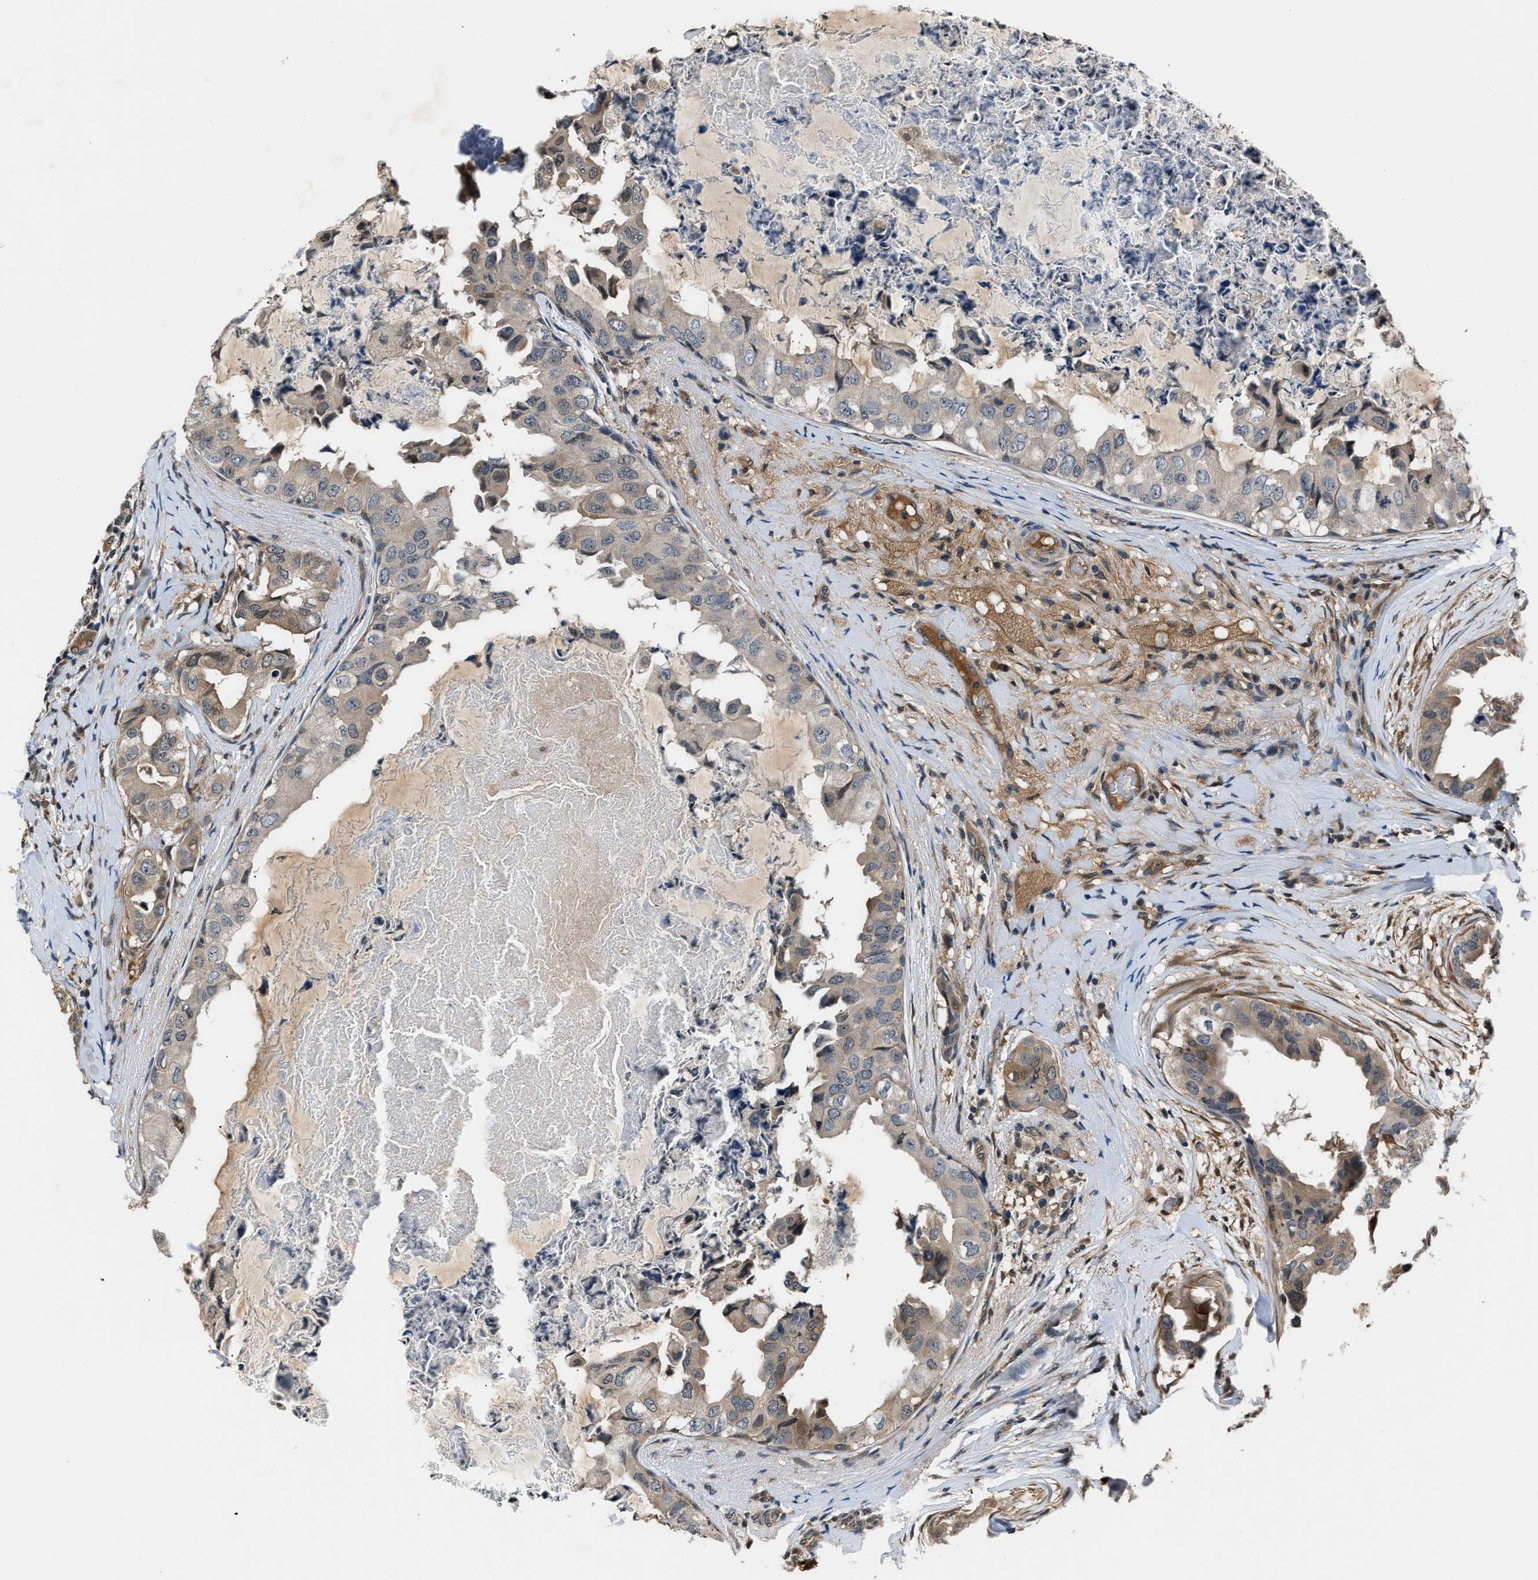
{"staining": {"intensity": "weak", "quantity": ">75%", "location": "cytoplasmic/membranous"}, "tissue": "breast cancer", "cell_type": "Tumor cells", "image_type": "cancer", "snomed": [{"axis": "morphology", "description": "Normal tissue, NOS"}, {"axis": "morphology", "description": "Duct carcinoma"}, {"axis": "topography", "description": "Breast"}], "caption": "Immunohistochemical staining of human invasive ductal carcinoma (breast) shows low levels of weak cytoplasmic/membranous protein staining in about >75% of tumor cells. (IHC, brightfield microscopy, high magnification).", "gene": "TP53I3", "patient": {"sex": "female", "age": 40}}